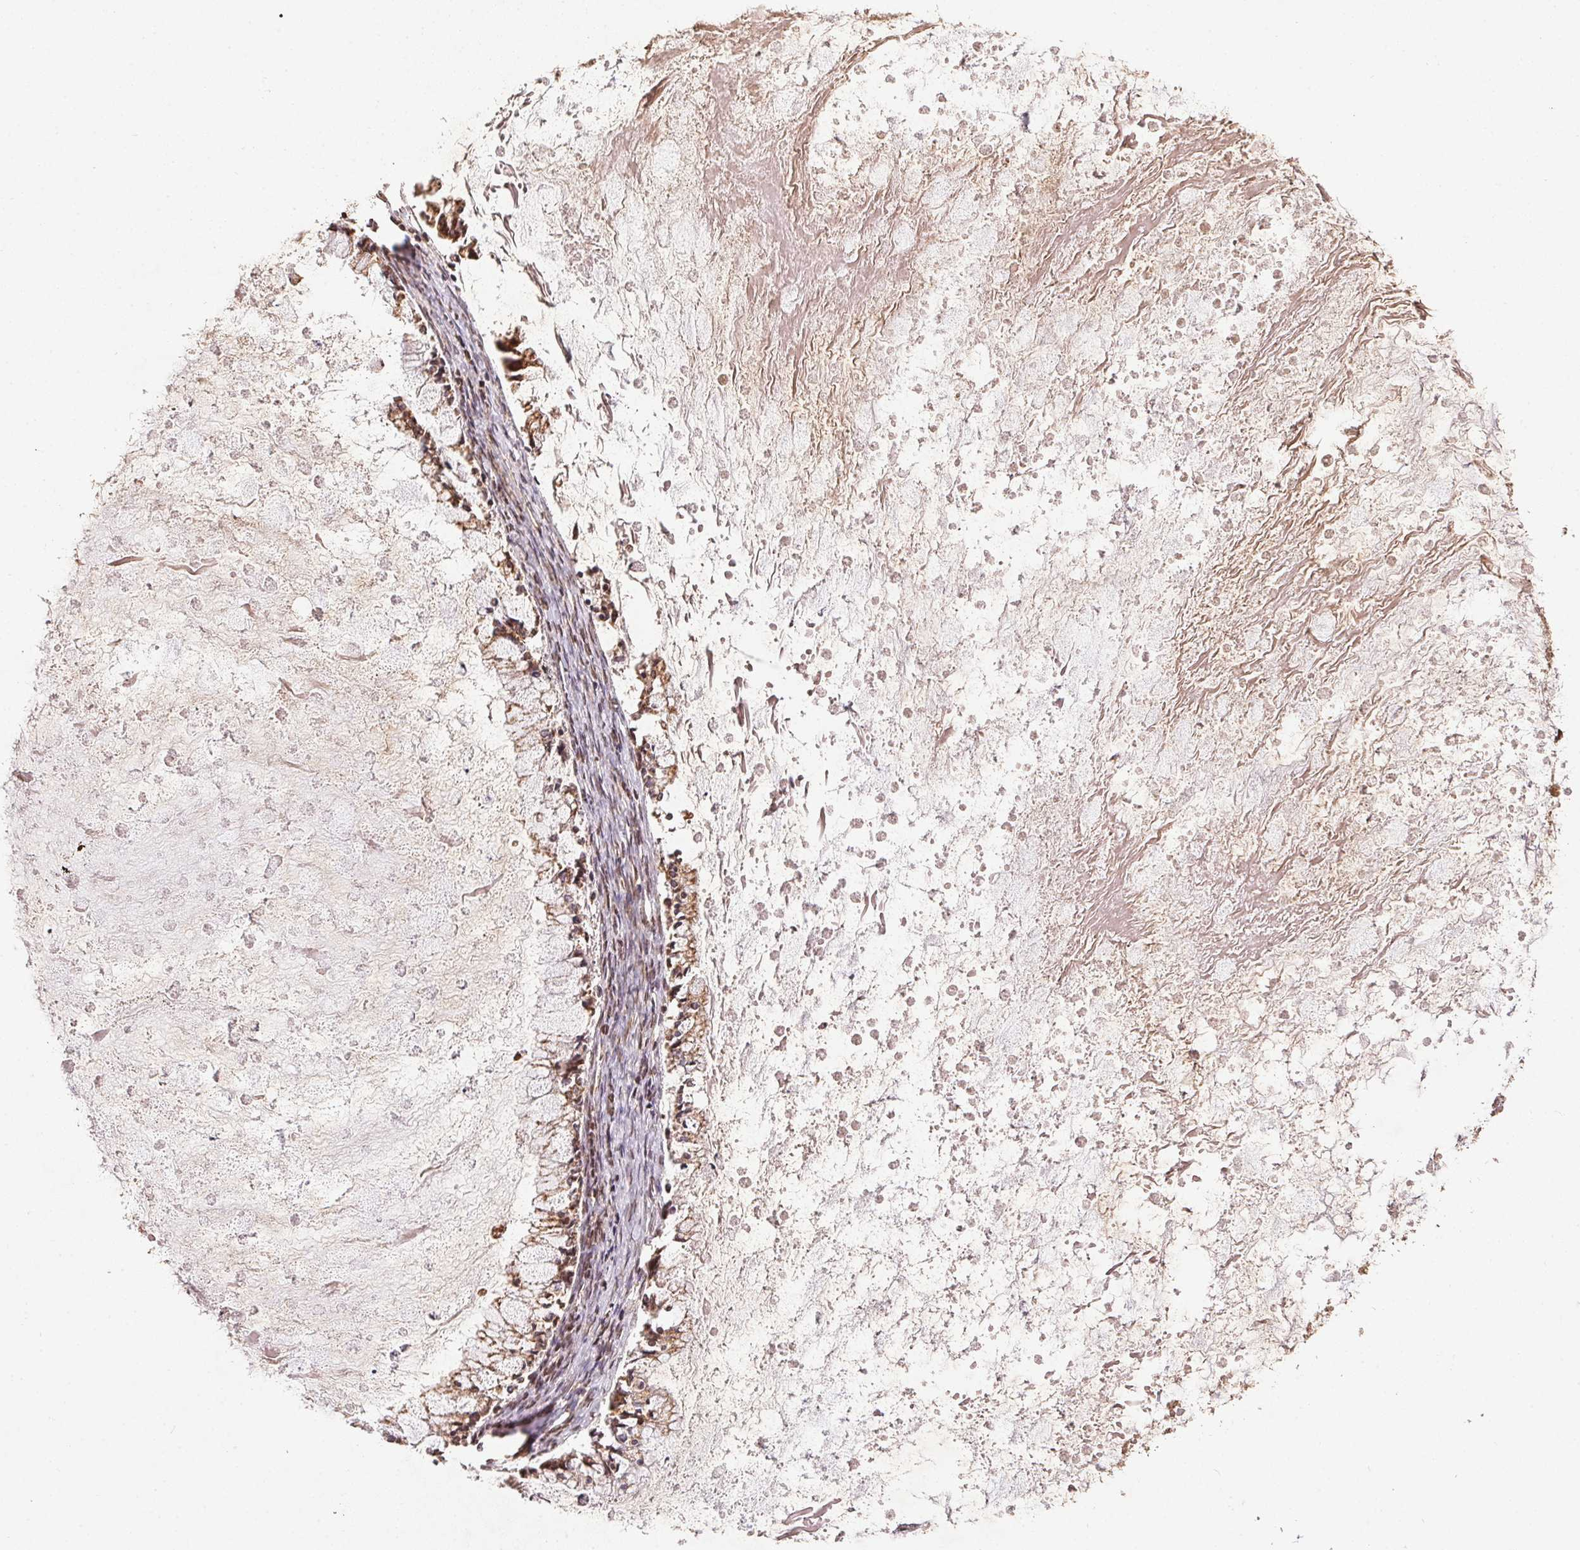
{"staining": {"intensity": "moderate", "quantity": ">75%", "location": "cytoplasmic/membranous"}, "tissue": "ovarian cancer", "cell_type": "Tumor cells", "image_type": "cancer", "snomed": [{"axis": "morphology", "description": "Cystadenocarcinoma, mucinous, NOS"}, {"axis": "topography", "description": "Ovary"}], "caption": "Protein staining reveals moderate cytoplasmic/membranous positivity in approximately >75% of tumor cells in ovarian cancer (mucinous cystadenocarcinoma).", "gene": "SPRED2", "patient": {"sex": "female", "age": 67}}